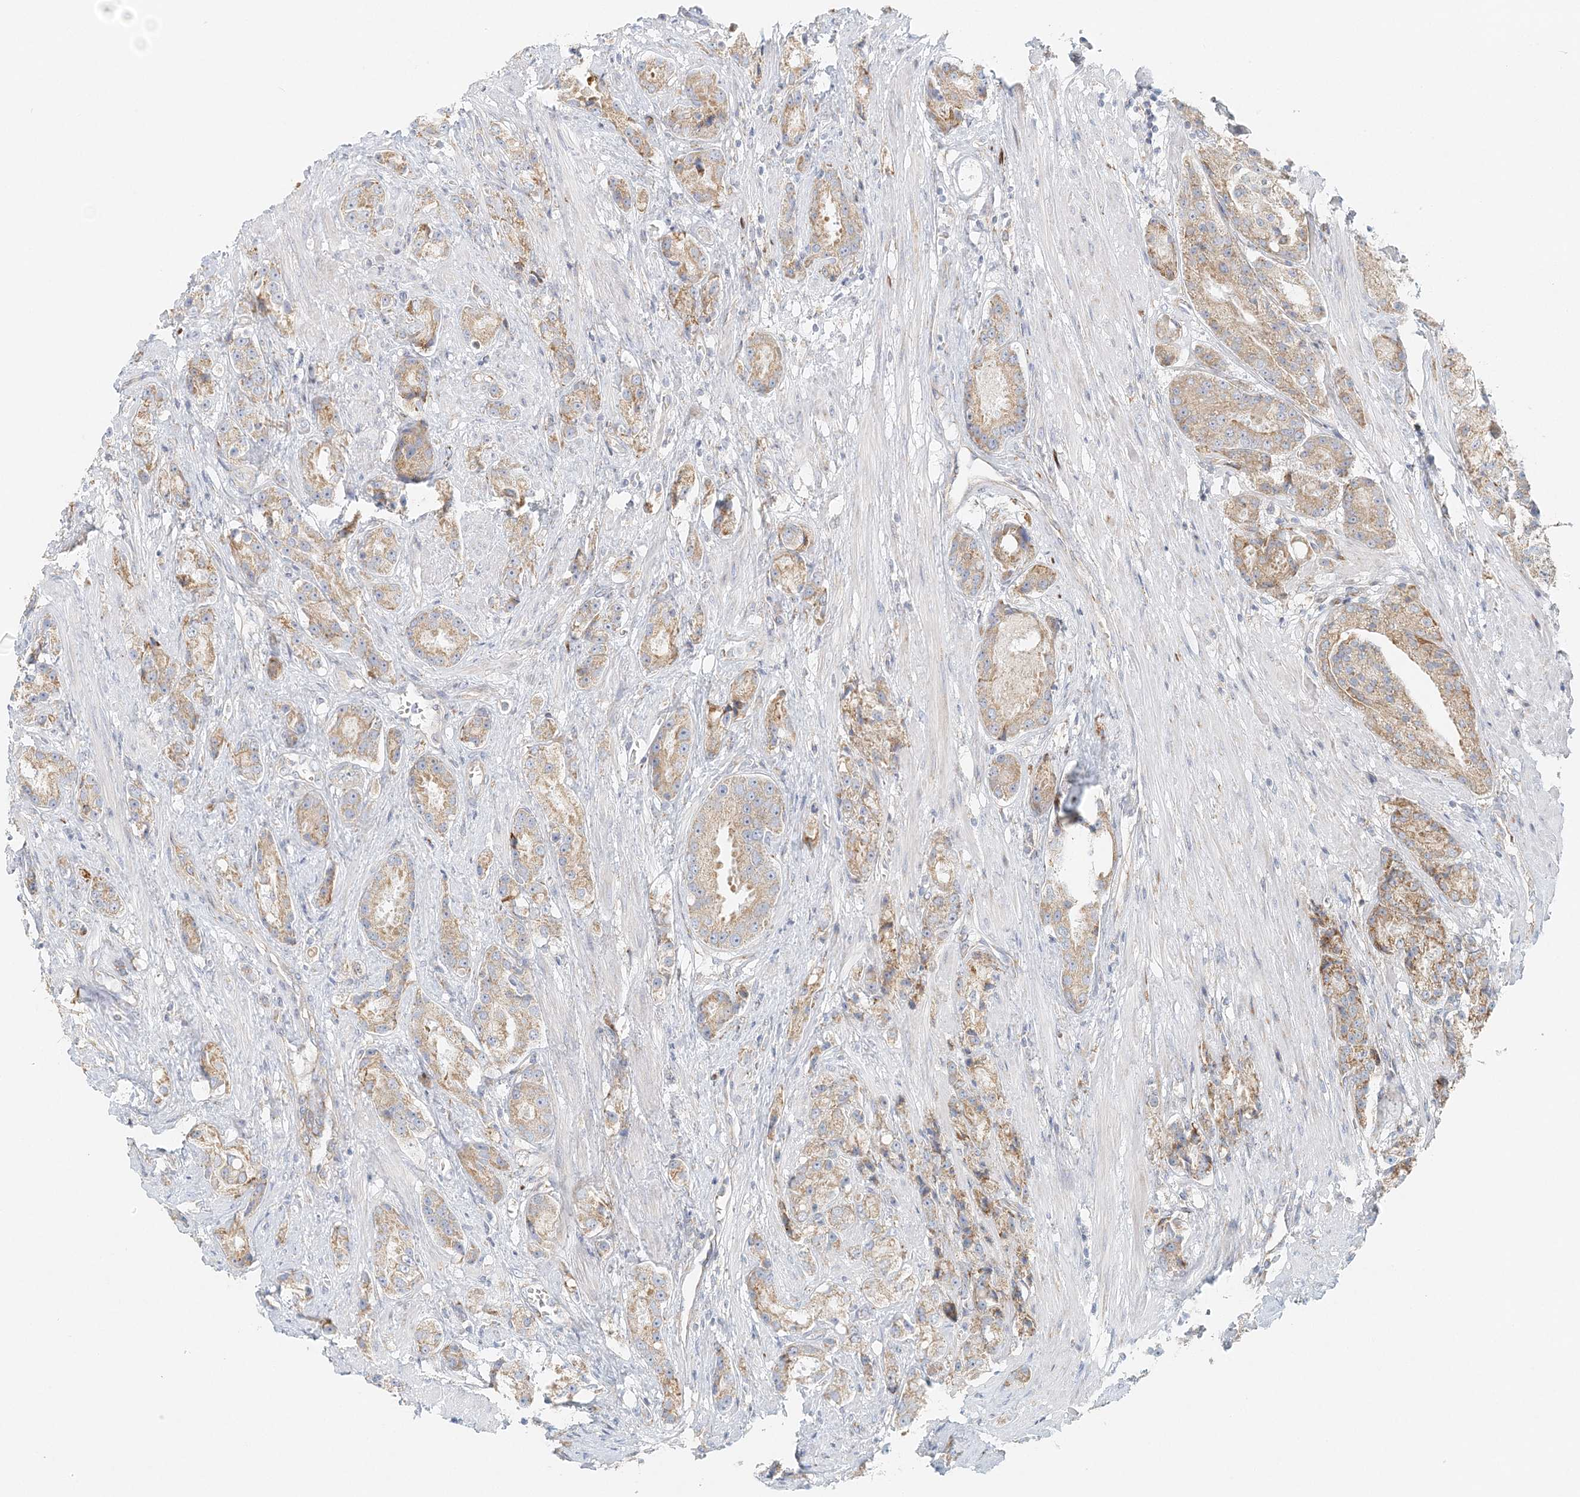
{"staining": {"intensity": "moderate", "quantity": ">75%", "location": "cytoplasmic/membranous"}, "tissue": "prostate cancer", "cell_type": "Tumor cells", "image_type": "cancer", "snomed": [{"axis": "morphology", "description": "Adenocarcinoma, High grade"}, {"axis": "topography", "description": "Prostate"}], "caption": "High-power microscopy captured an immunohistochemistry photomicrograph of prostate cancer, revealing moderate cytoplasmic/membranous expression in about >75% of tumor cells.", "gene": "STK11IP", "patient": {"sex": "male", "age": 60}}